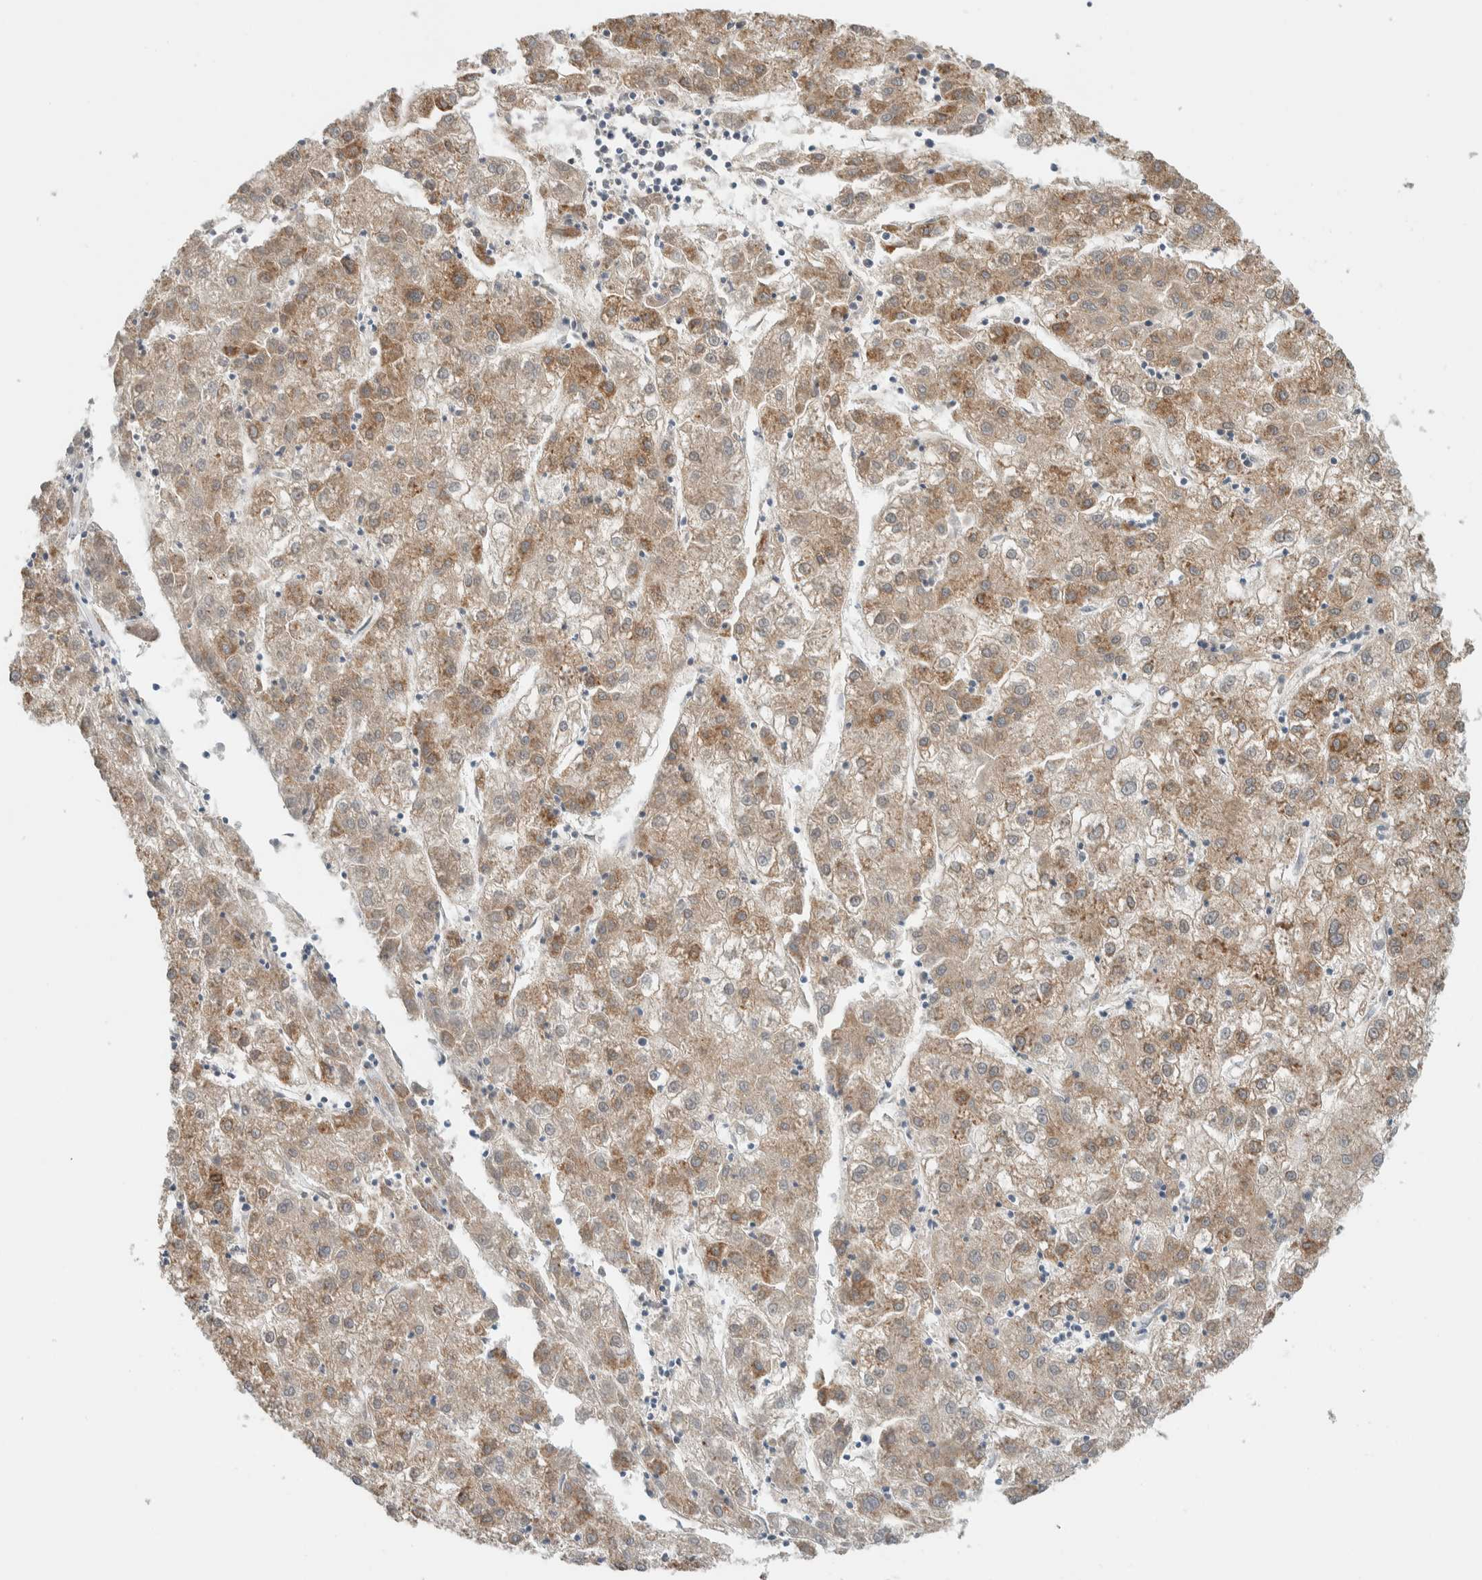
{"staining": {"intensity": "moderate", "quantity": ">75%", "location": "cytoplasmic/membranous"}, "tissue": "liver cancer", "cell_type": "Tumor cells", "image_type": "cancer", "snomed": [{"axis": "morphology", "description": "Carcinoma, Hepatocellular, NOS"}, {"axis": "topography", "description": "Liver"}], "caption": "Approximately >75% of tumor cells in human liver cancer display moderate cytoplasmic/membranous protein expression as visualized by brown immunohistochemical staining.", "gene": "TNRC18", "patient": {"sex": "male", "age": 72}}